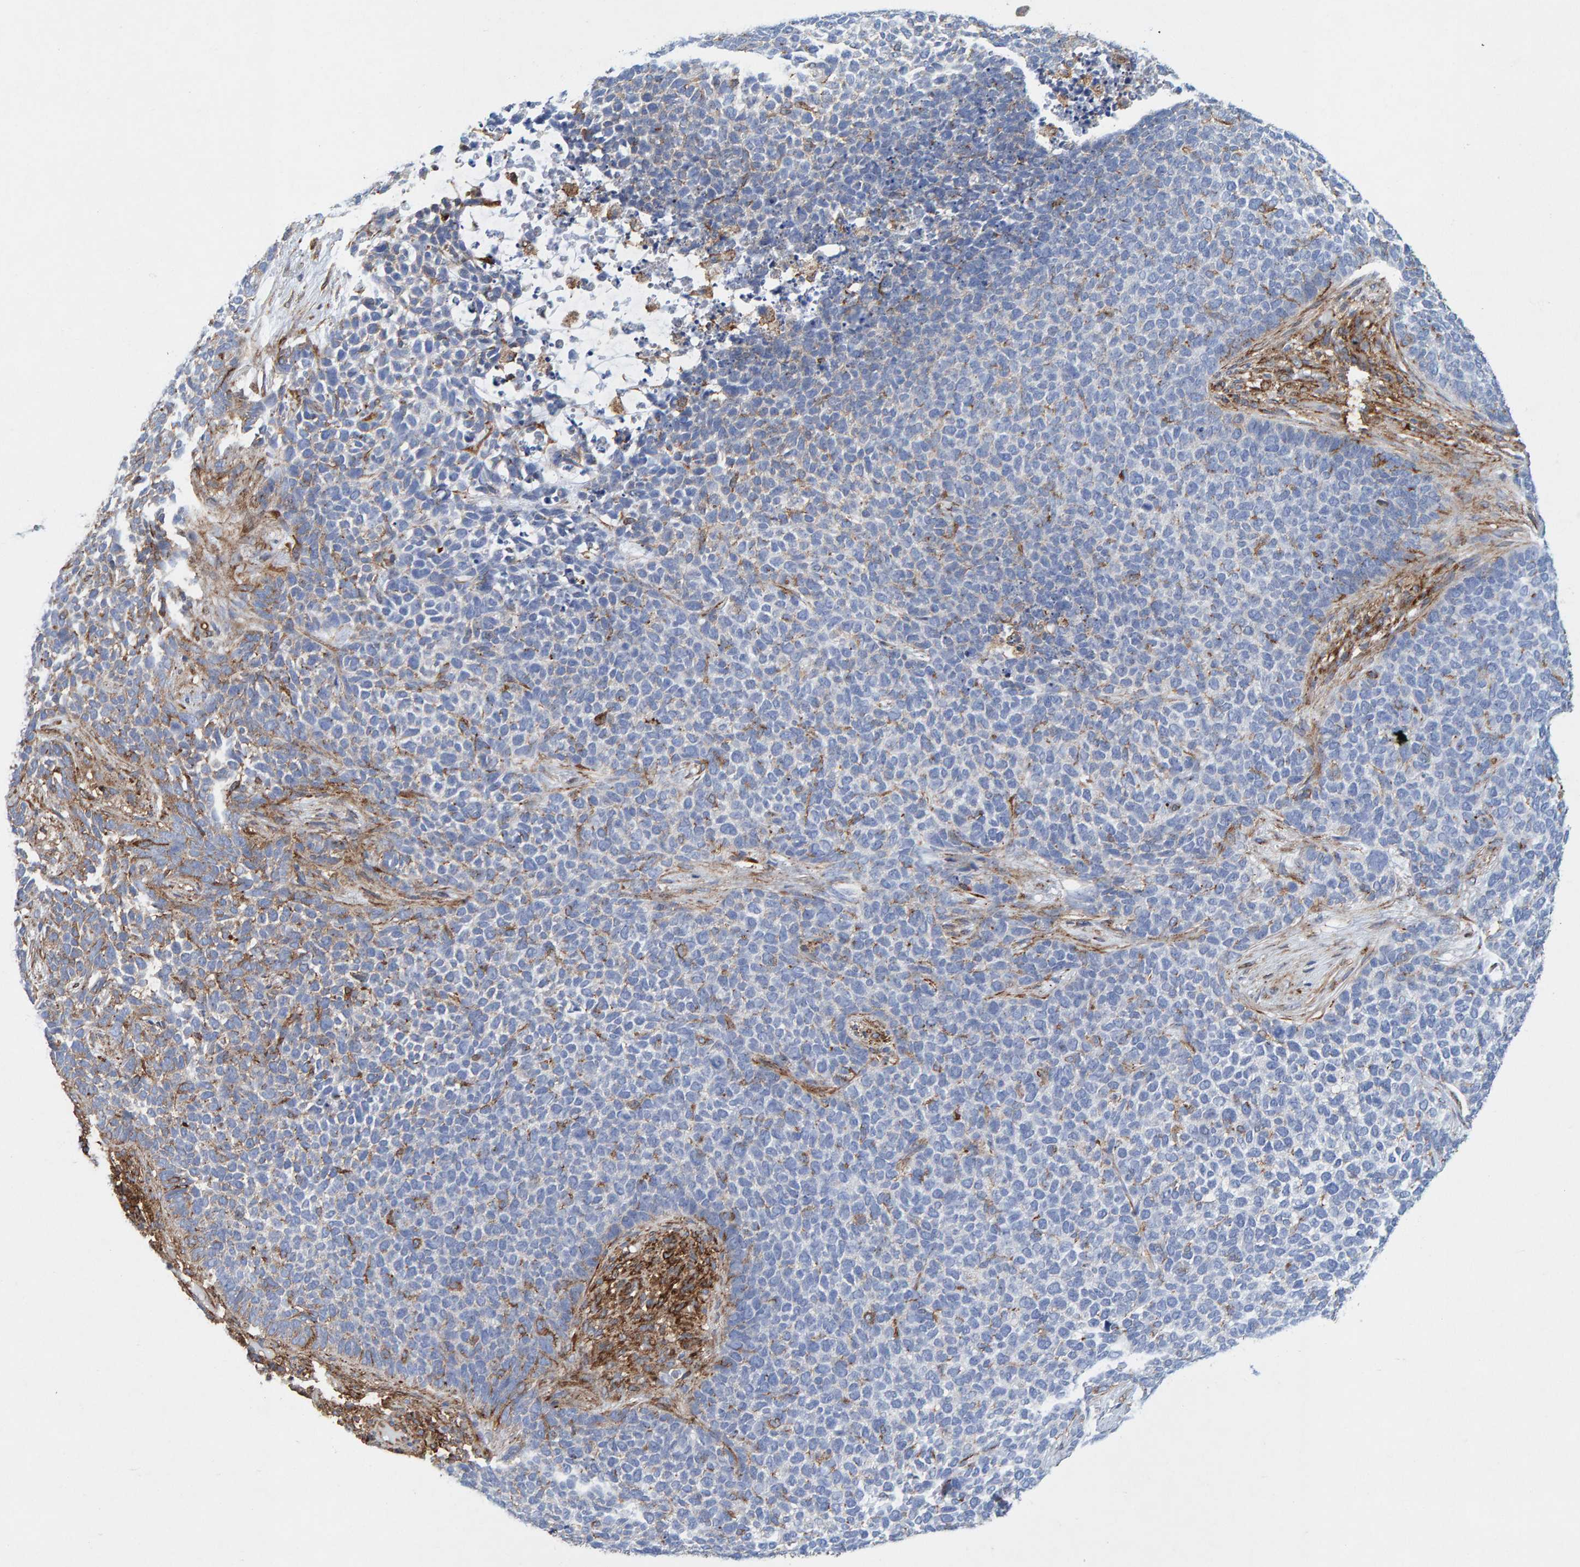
{"staining": {"intensity": "negative", "quantity": "none", "location": "none"}, "tissue": "skin cancer", "cell_type": "Tumor cells", "image_type": "cancer", "snomed": [{"axis": "morphology", "description": "Basal cell carcinoma"}, {"axis": "topography", "description": "Skin"}], "caption": "This is an immunohistochemistry (IHC) photomicrograph of human skin cancer. There is no positivity in tumor cells.", "gene": "MVP", "patient": {"sex": "female", "age": 84}}